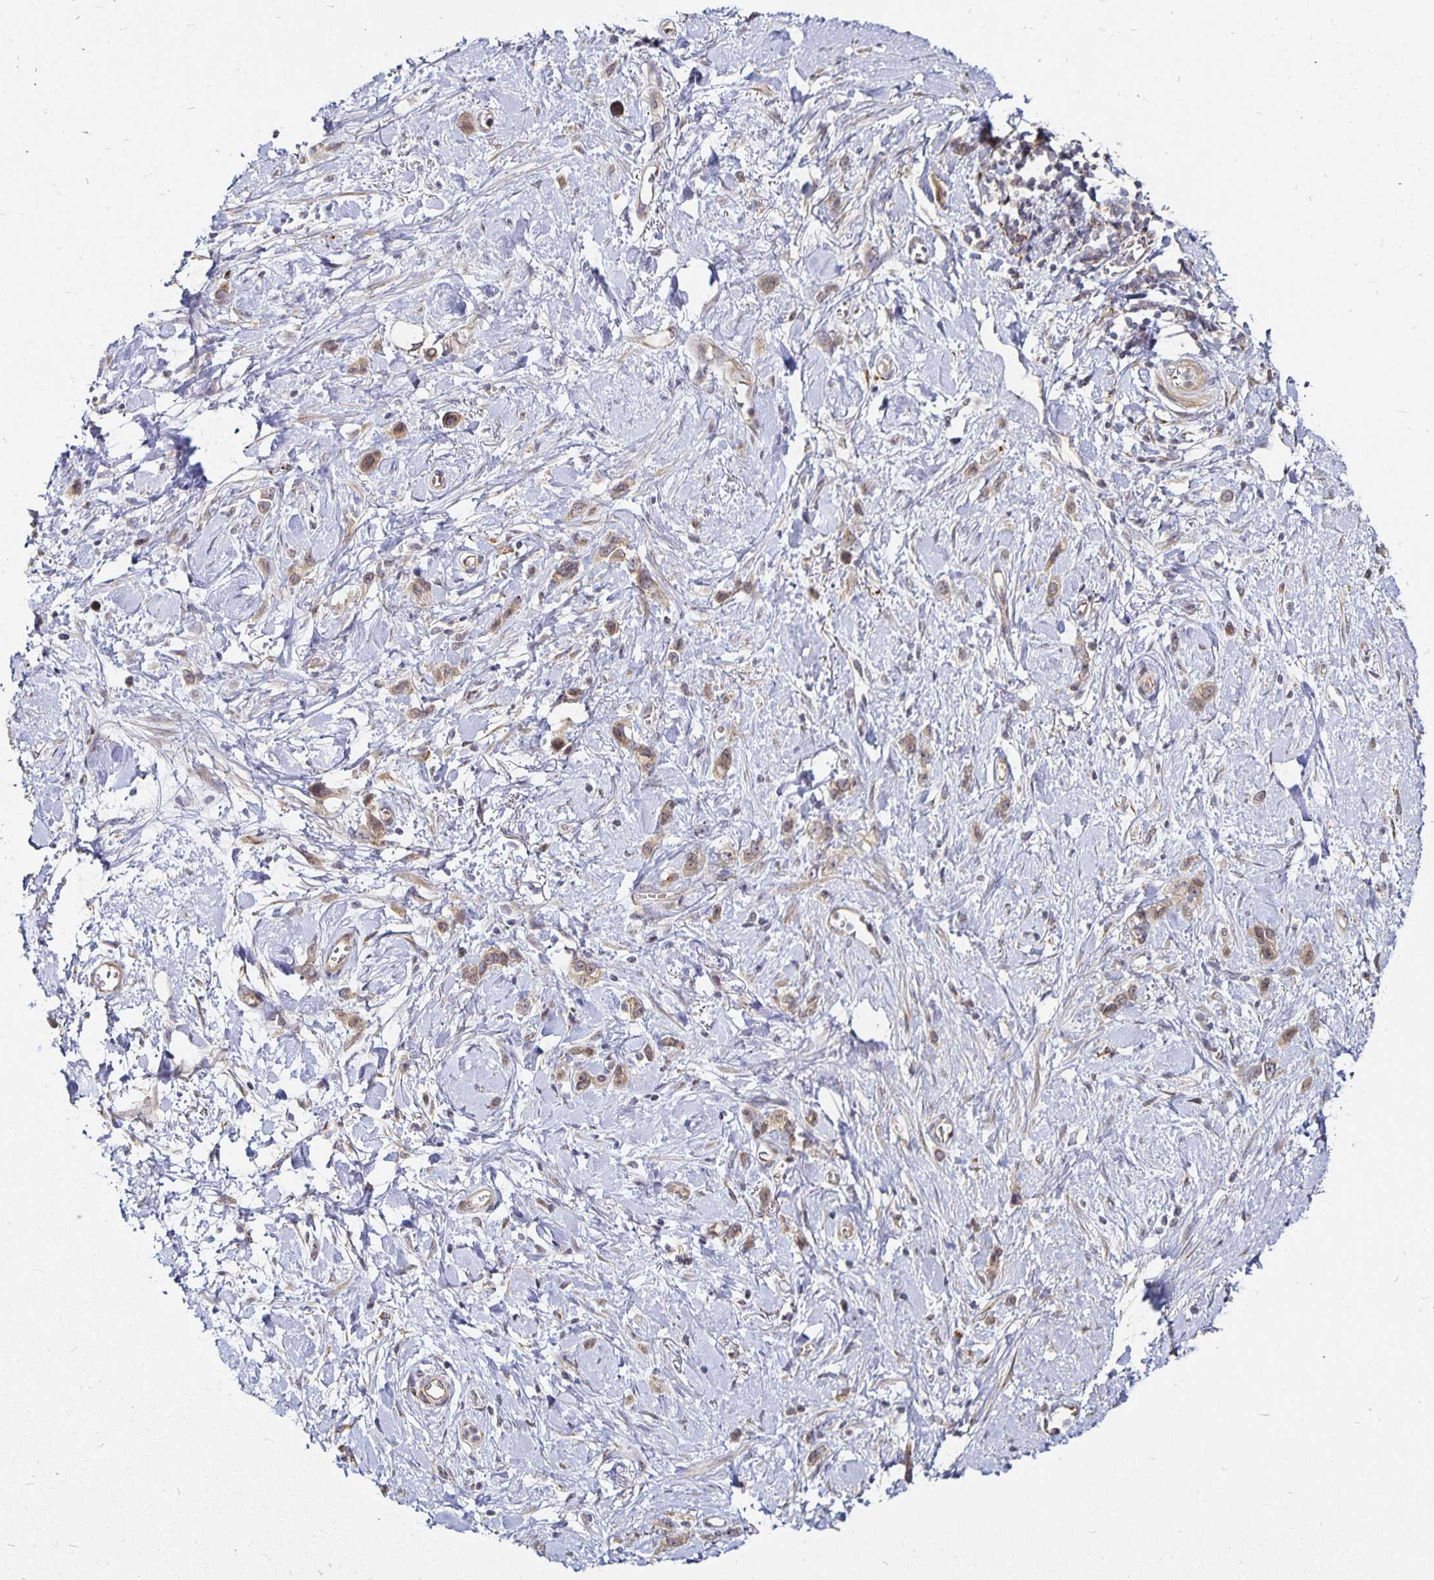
{"staining": {"intensity": "weak", "quantity": "25%-75%", "location": "cytoplasmic/membranous"}, "tissue": "stomach cancer", "cell_type": "Tumor cells", "image_type": "cancer", "snomed": [{"axis": "morphology", "description": "Adenocarcinoma, NOS"}, {"axis": "topography", "description": "Stomach"}], "caption": "Human adenocarcinoma (stomach) stained for a protein (brown) displays weak cytoplasmic/membranous positive expression in about 25%-75% of tumor cells.", "gene": "CYP27A1", "patient": {"sex": "female", "age": 65}}